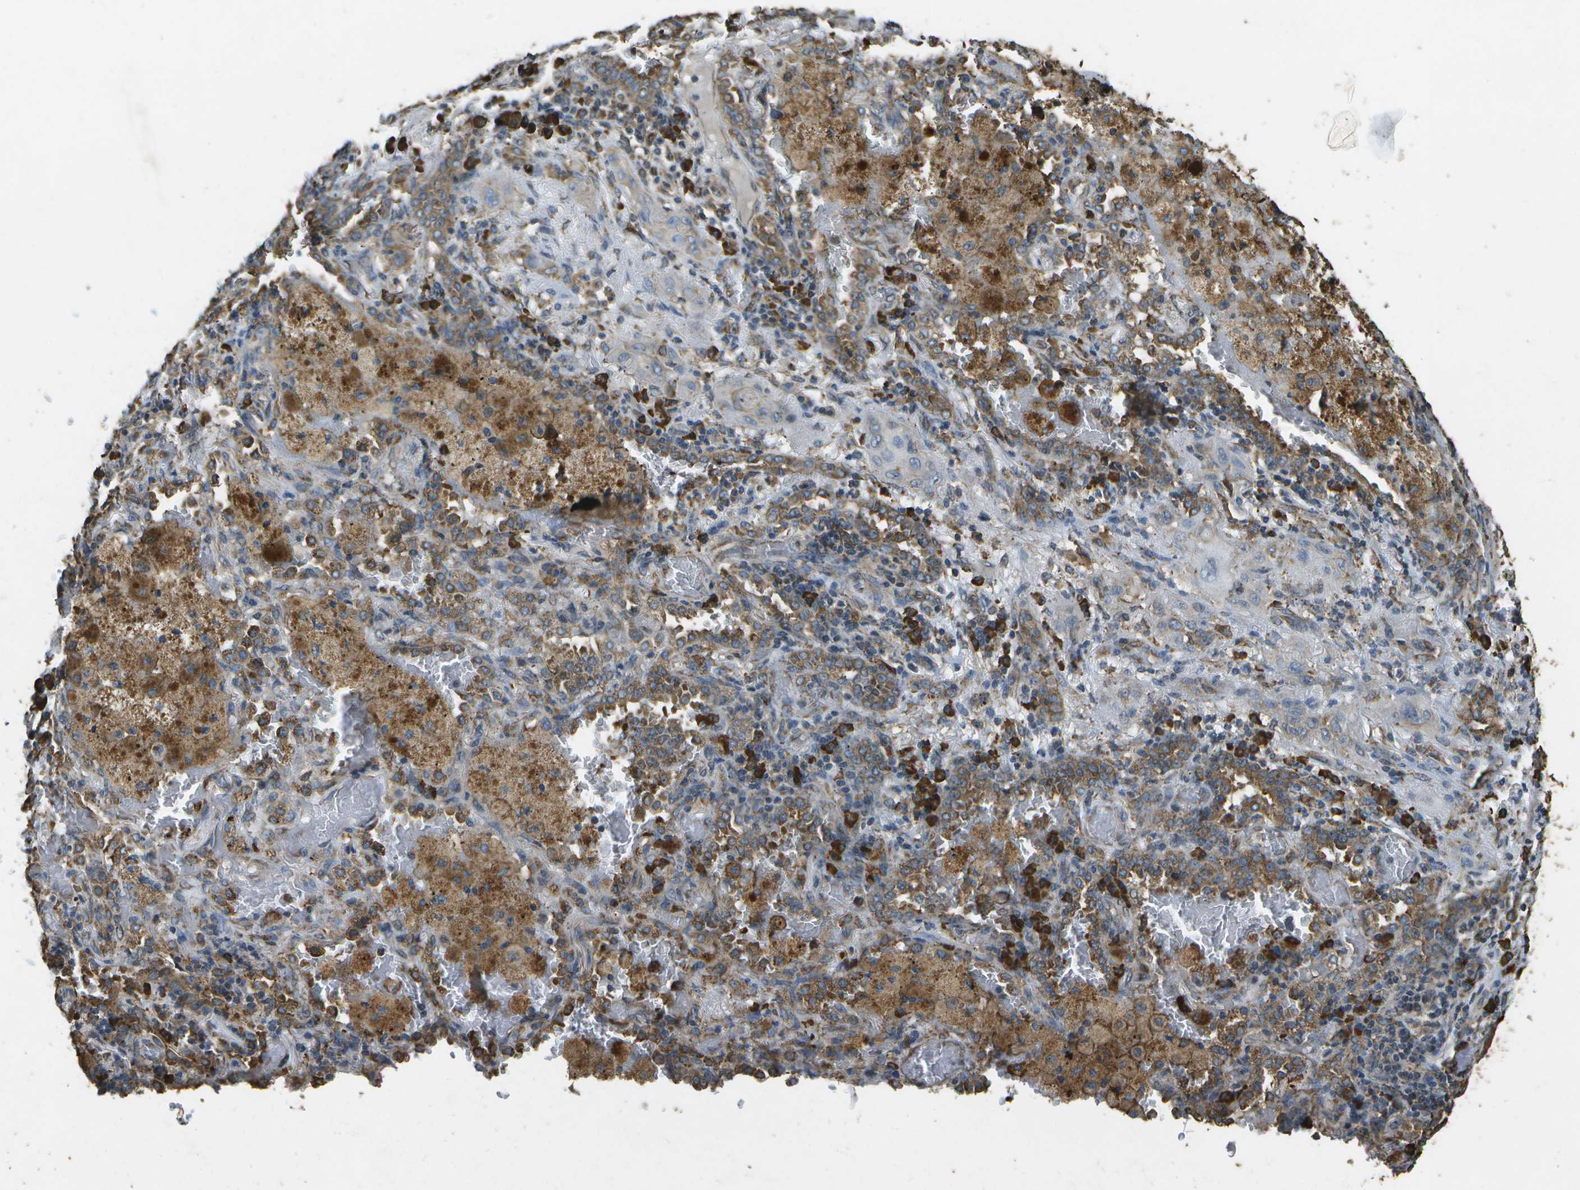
{"staining": {"intensity": "moderate", "quantity": "<25%", "location": "cytoplasmic/membranous"}, "tissue": "lung cancer", "cell_type": "Tumor cells", "image_type": "cancer", "snomed": [{"axis": "morphology", "description": "Squamous cell carcinoma, NOS"}, {"axis": "topography", "description": "Lung"}], "caption": "Human lung cancer stained for a protein (brown) shows moderate cytoplasmic/membranous positive positivity in about <25% of tumor cells.", "gene": "PDIA4", "patient": {"sex": "female", "age": 47}}